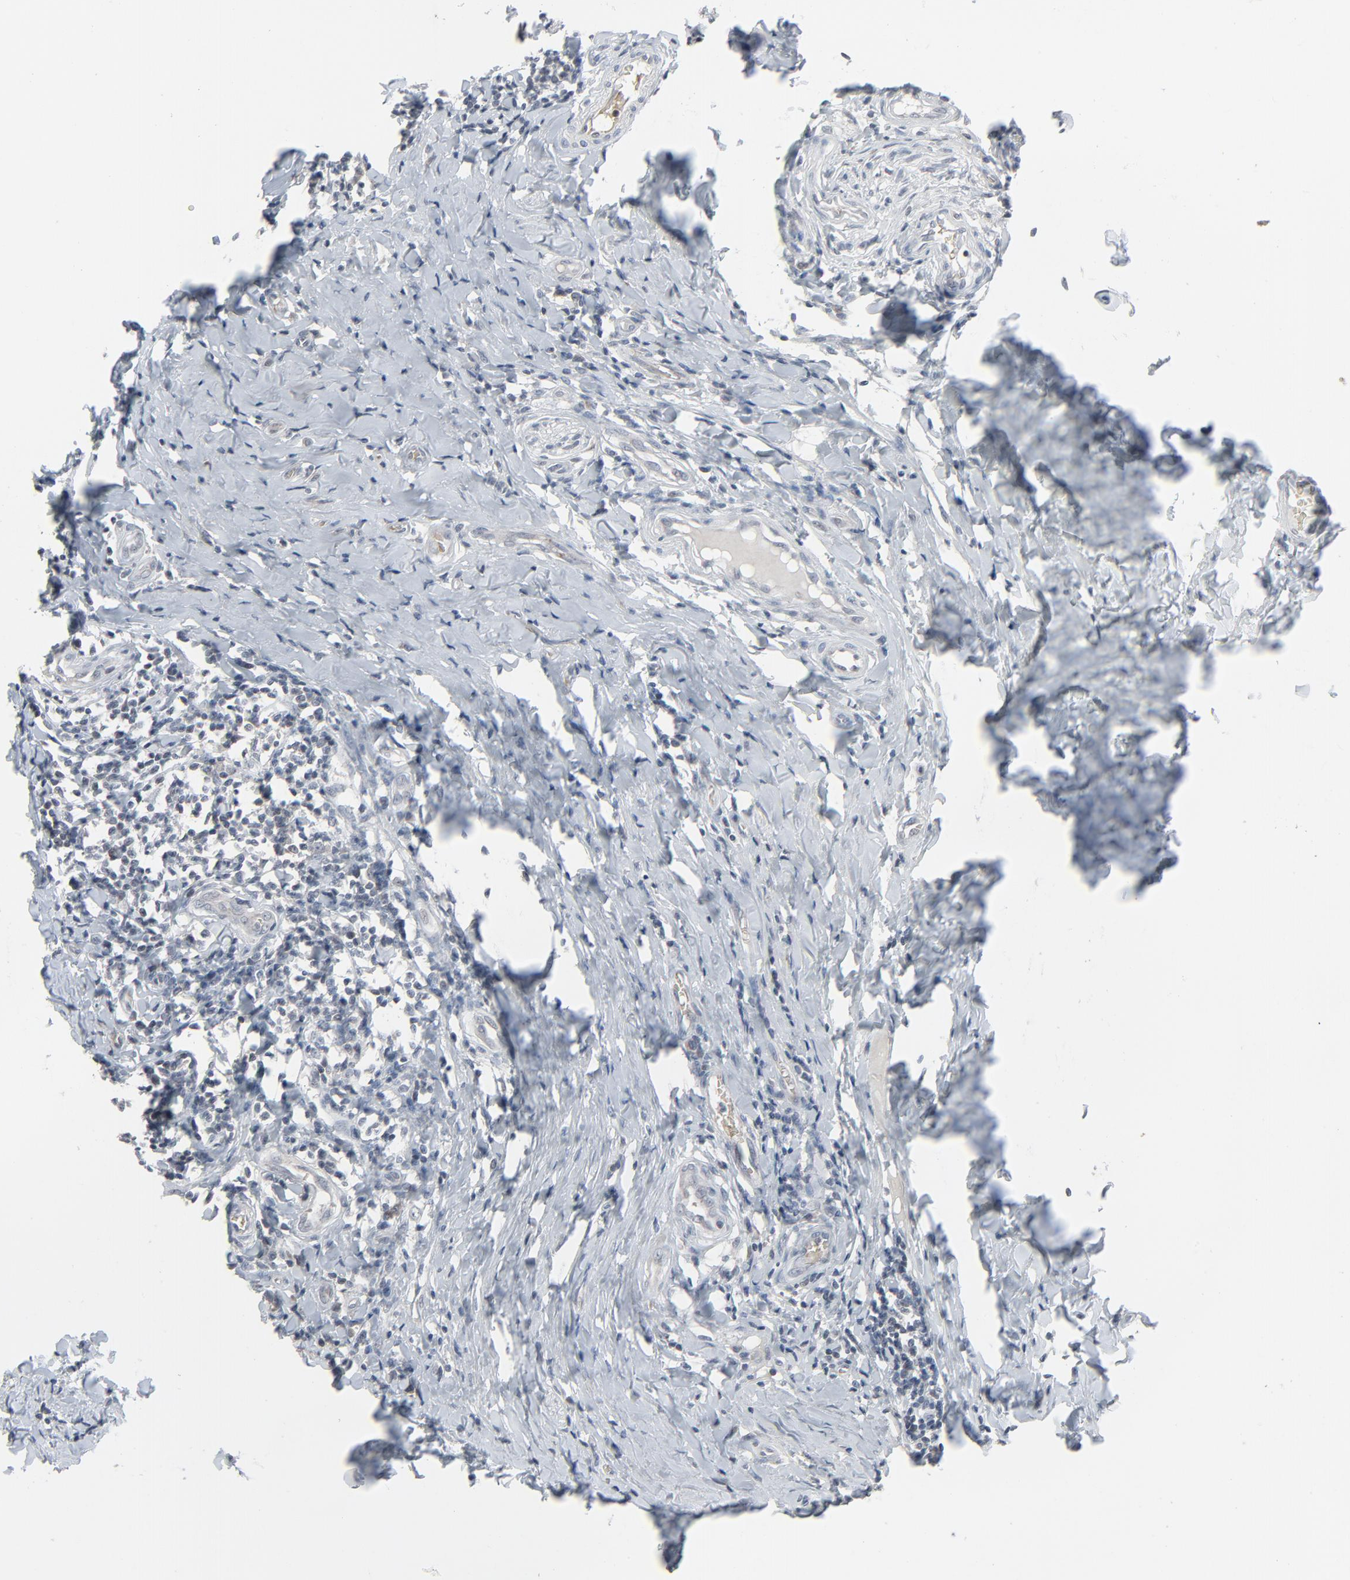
{"staining": {"intensity": "negative", "quantity": "none", "location": "none"}, "tissue": "testis cancer", "cell_type": "Tumor cells", "image_type": "cancer", "snomed": [{"axis": "morphology", "description": "Seminoma, NOS"}, {"axis": "topography", "description": "Testis"}], "caption": "A micrograph of human testis cancer (seminoma) is negative for staining in tumor cells. The staining was performed using DAB to visualize the protein expression in brown, while the nuclei were stained in blue with hematoxylin (Magnification: 20x).", "gene": "SAGE1", "patient": {"sex": "male", "age": 24}}